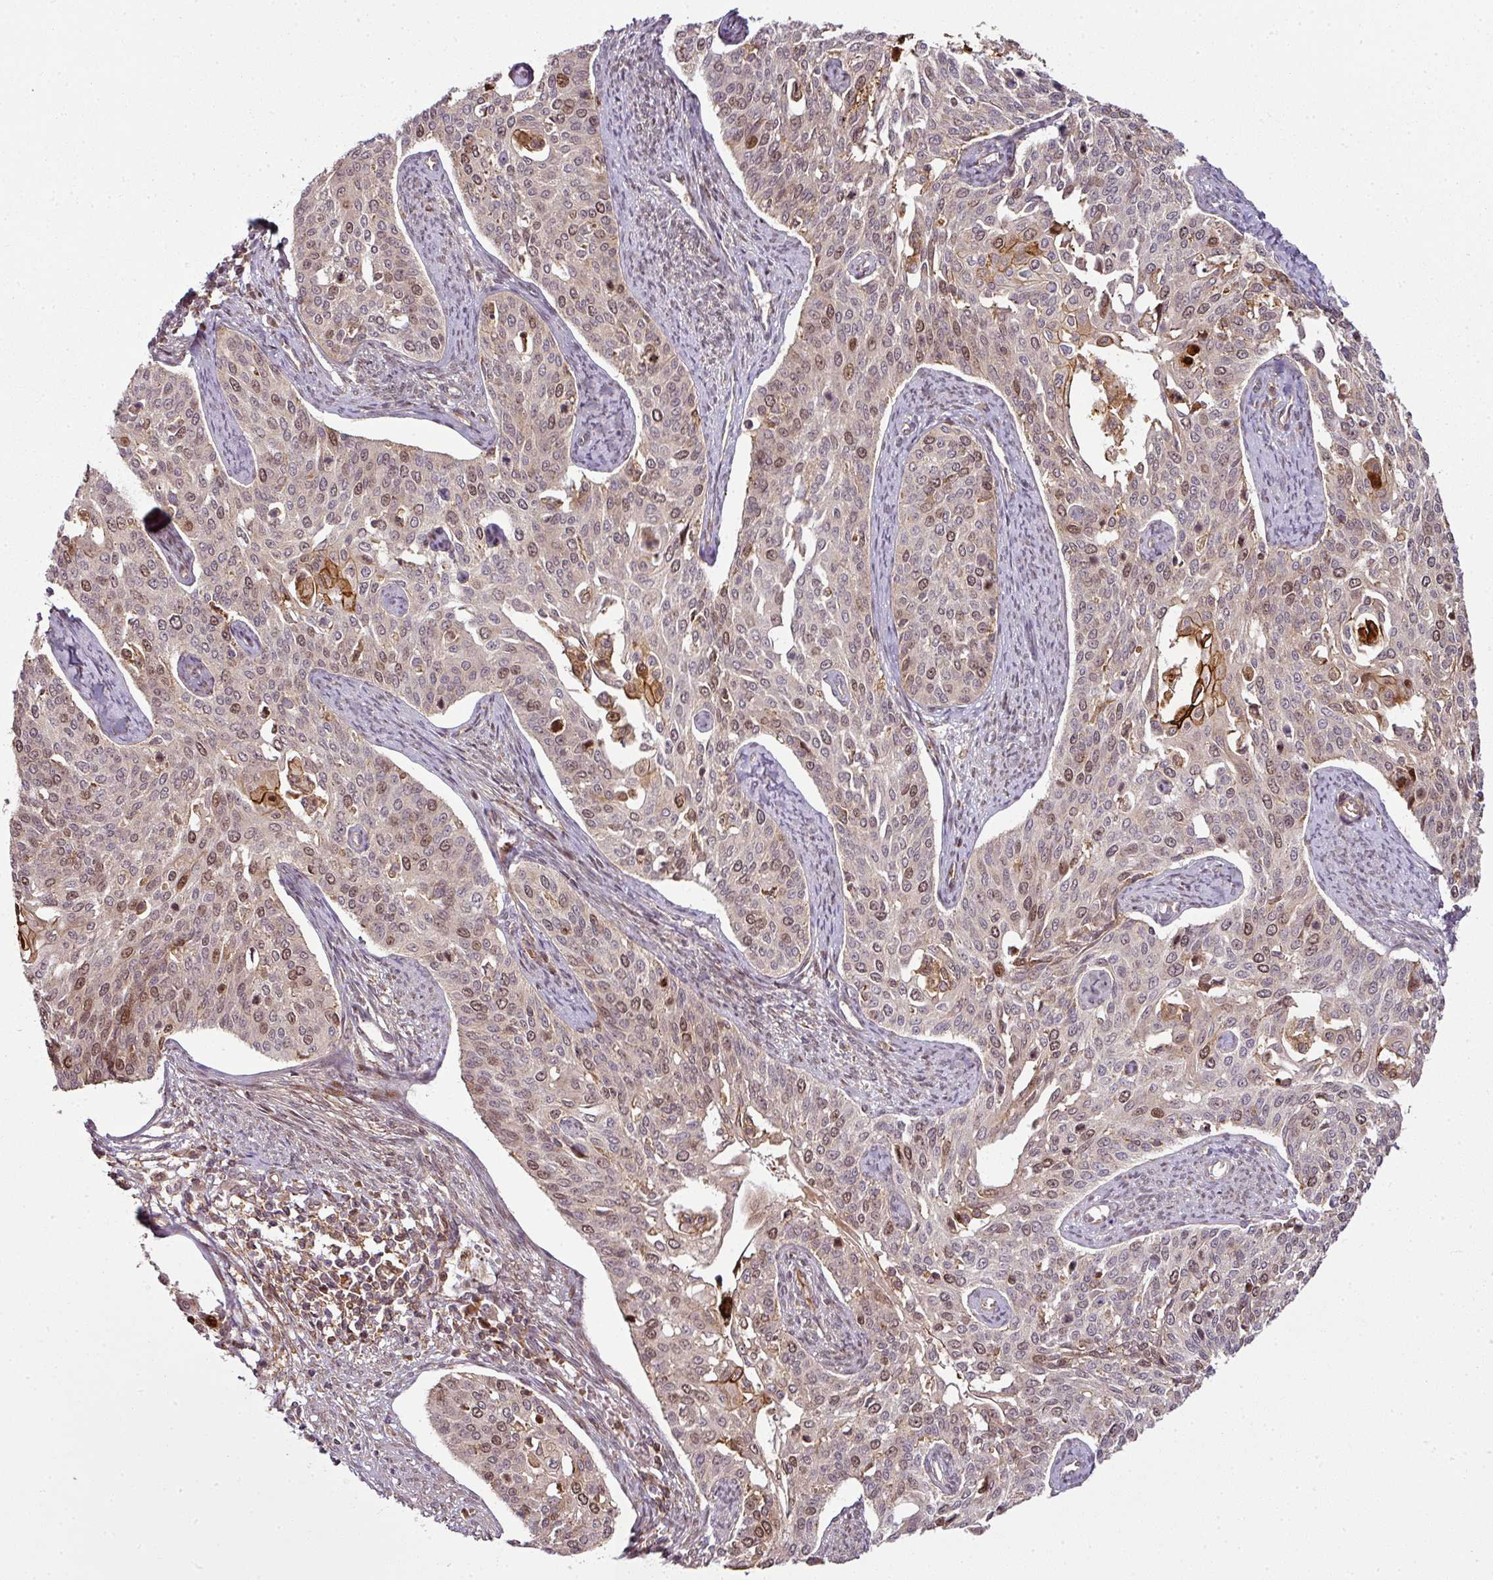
{"staining": {"intensity": "moderate", "quantity": "25%-75%", "location": "nuclear"}, "tissue": "cervical cancer", "cell_type": "Tumor cells", "image_type": "cancer", "snomed": [{"axis": "morphology", "description": "Squamous cell carcinoma, NOS"}, {"axis": "topography", "description": "Cervix"}], "caption": "DAB (3,3'-diaminobenzidine) immunohistochemical staining of cervical cancer (squamous cell carcinoma) exhibits moderate nuclear protein expression in about 25%-75% of tumor cells. Nuclei are stained in blue.", "gene": "ATAT1", "patient": {"sex": "female", "age": 44}}